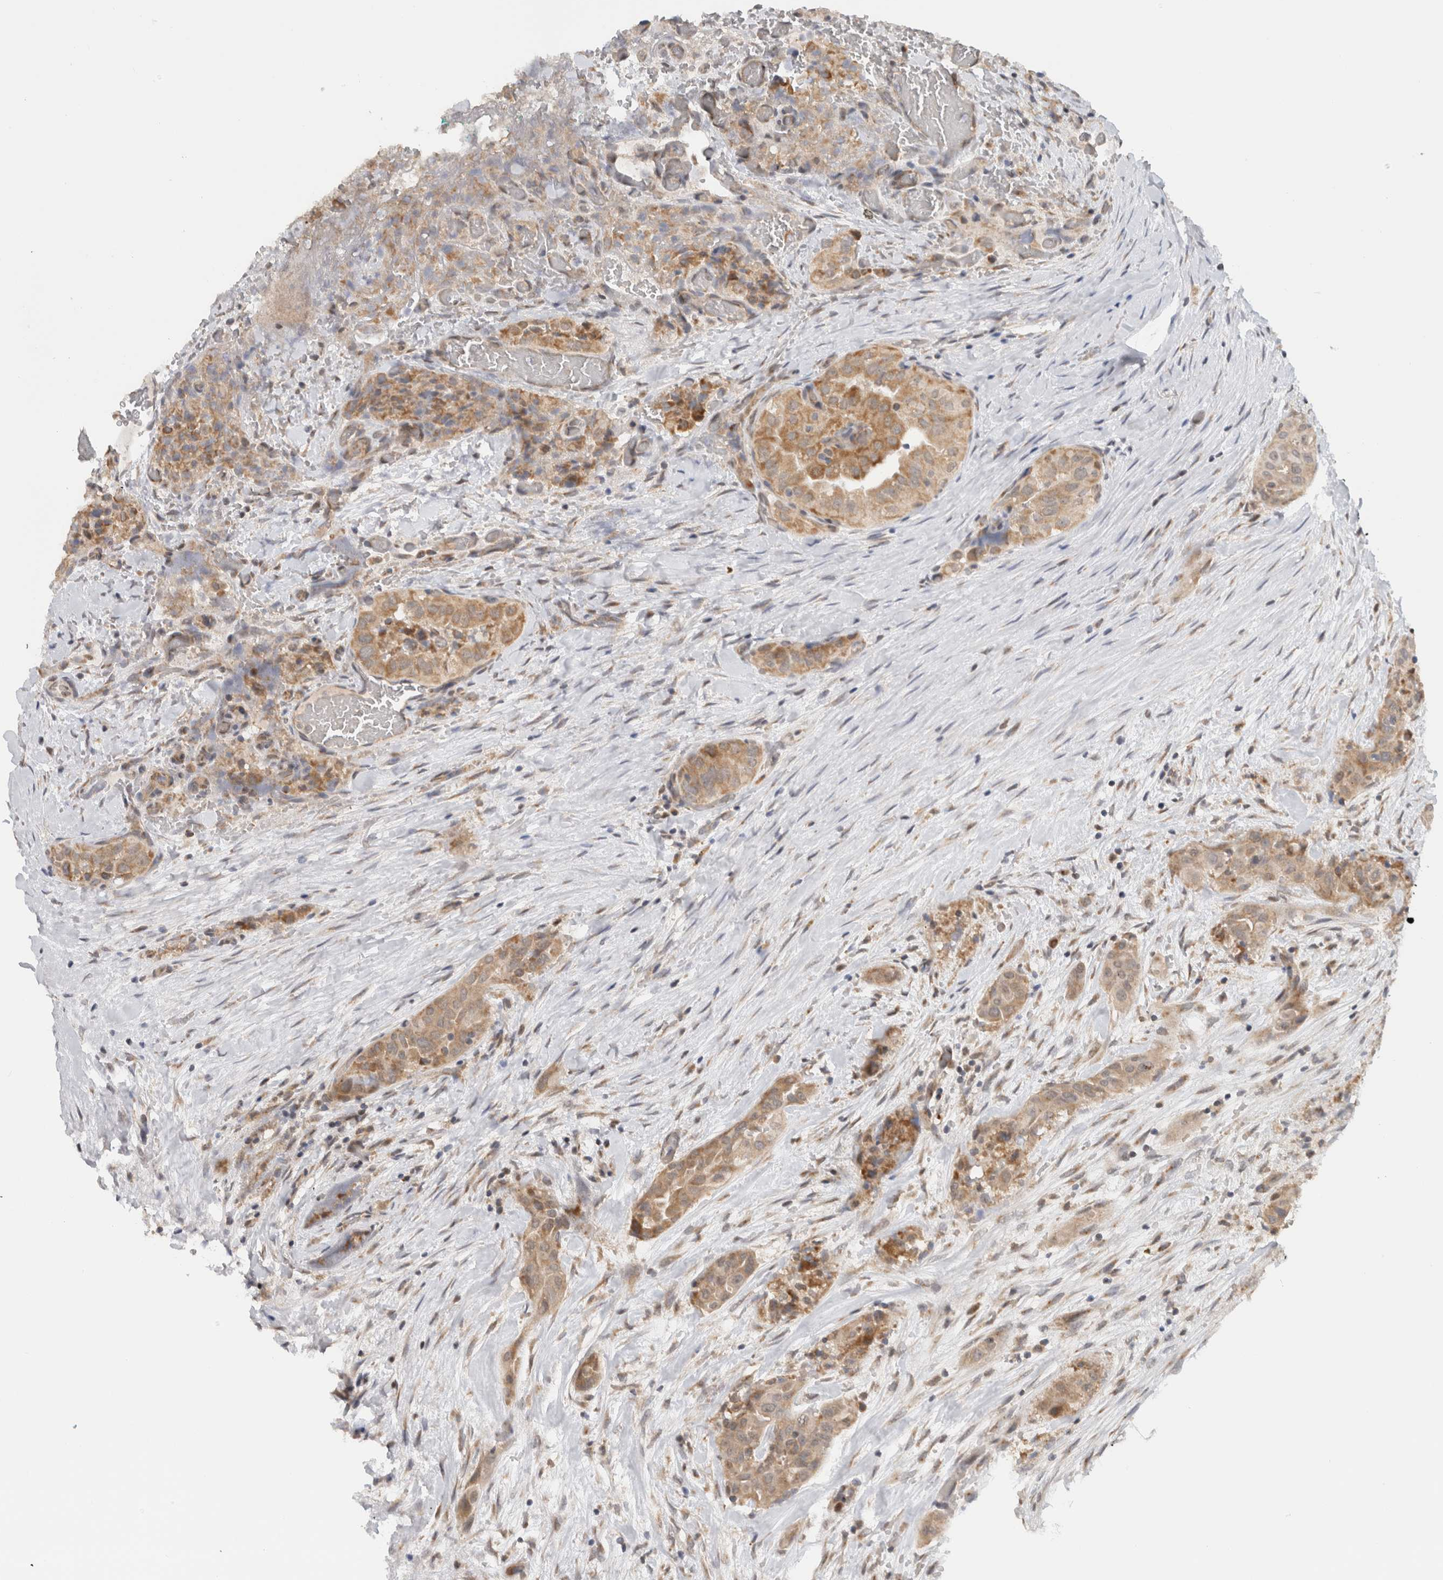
{"staining": {"intensity": "moderate", "quantity": "25%-75%", "location": "cytoplasmic/membranous"}, "tissue": "thyroid cancer", "cell_type": "Tumor cells", "image_type": "cancer", "snomed": [{"axis": "morphology", "description": "Papillary adenocarcinoma, NOS"}, {"axis": "topography", "description": "Thyroid gland"}], "caption": "Tumor cells show moderate cytoplasmic/membranous expression in about 25%-75% of cells in thyroid papillary adenocarcinoma. Immunohistochemistry stains the protein in brown and the nuclei are stained blue.", "gene": "CMC2", "patient": {"sex": "female", "age": 59}}